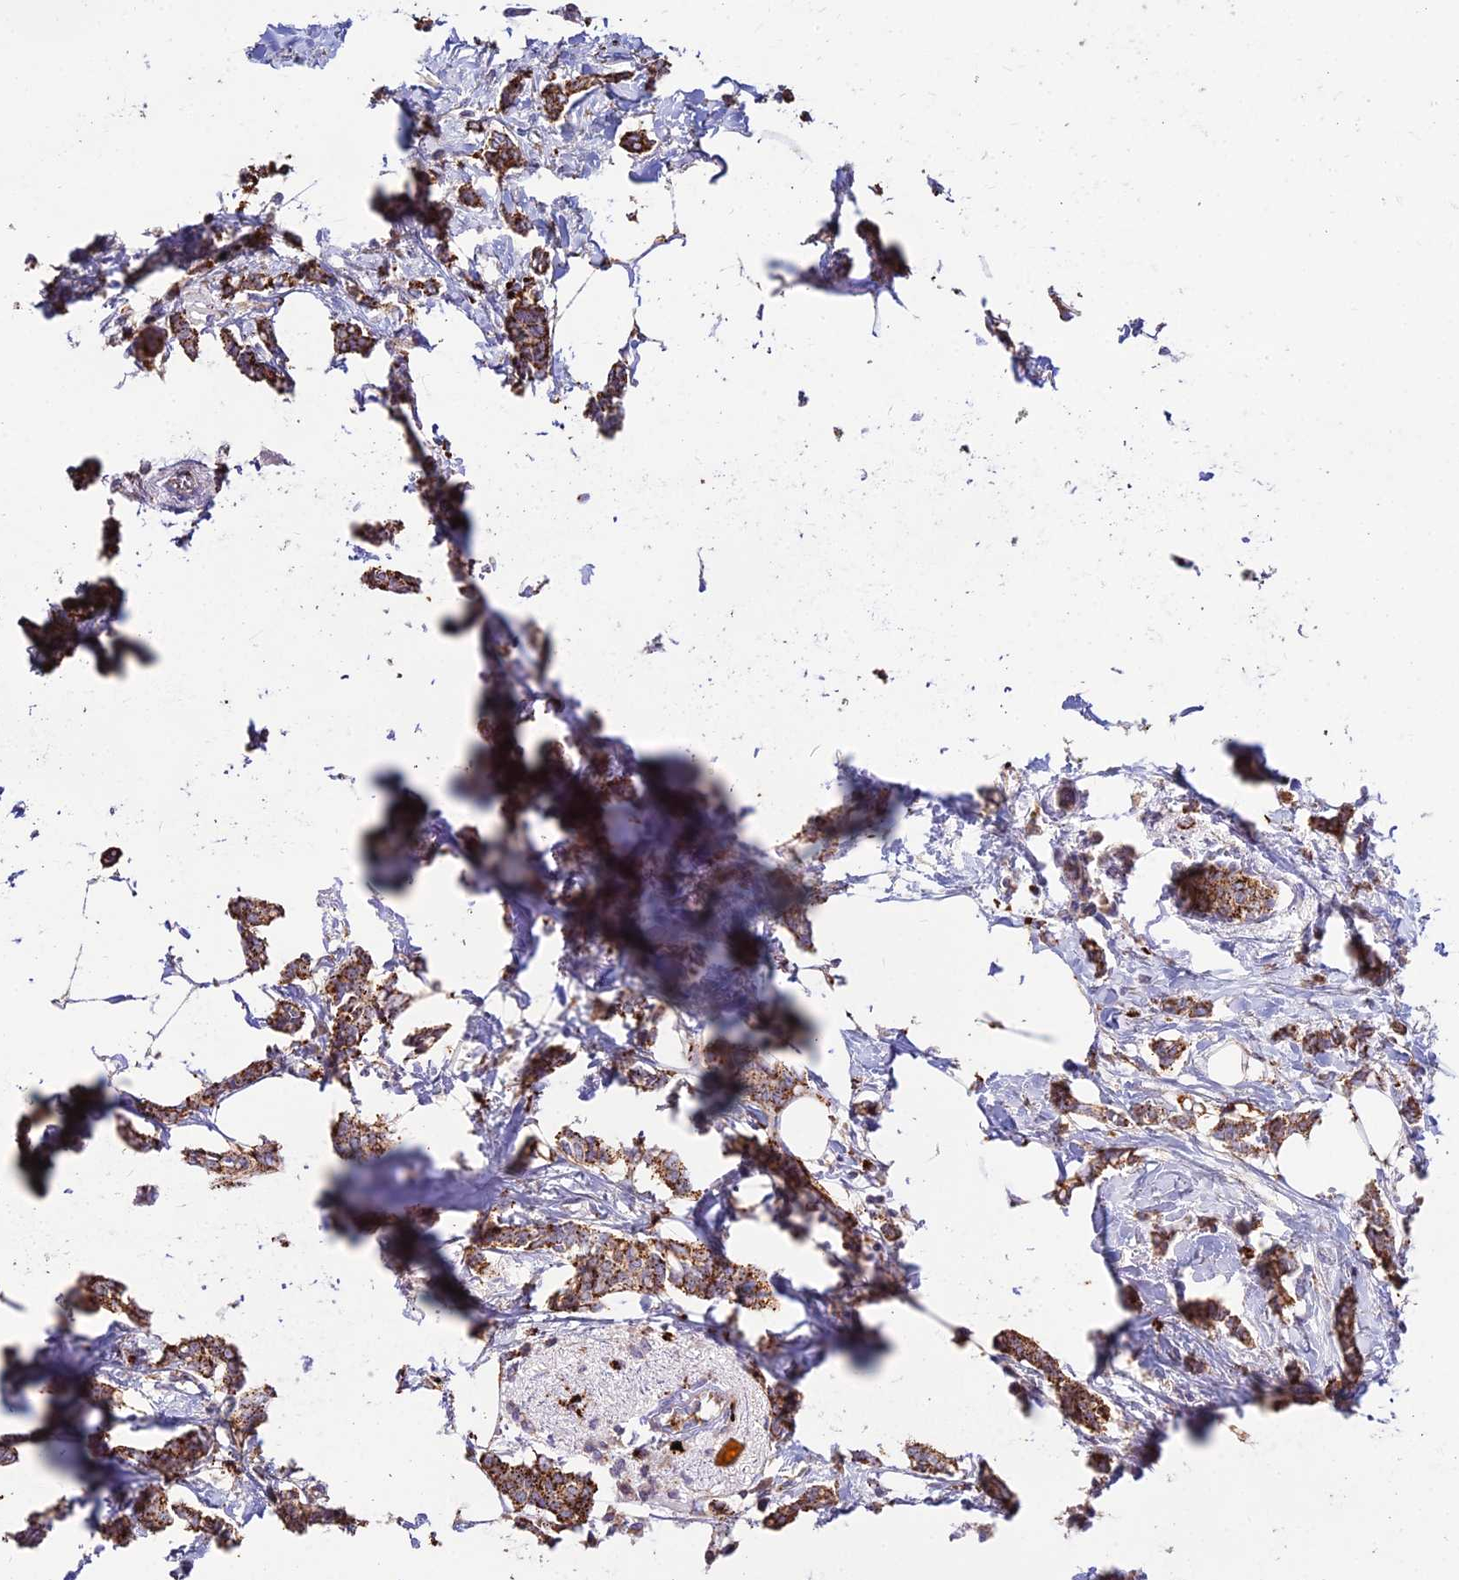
{"staining": {"intensity": "strong", "quantity": ">75%", "location": "cytoplasmic/membranous"}, "tissue": "breast cancer", "cell_type": "Tumor cells", "image_type": "cancer", "snomed": [{"axis": "morphology", "description": "Duct carcinoma"}, {"axis": "topography", "description": "Breast"}], "caption": "Protein expression analysis of infiltrating ductal carcinoma (breast) displays strong cytoplasmic/membranous positivity in about >75% of tumor cells. (DAB IHC, brown staining for protein, blue staining for nuclei).", "gene": "PNLIPRP3", "patient": {"sex": "female", "age": 41}}